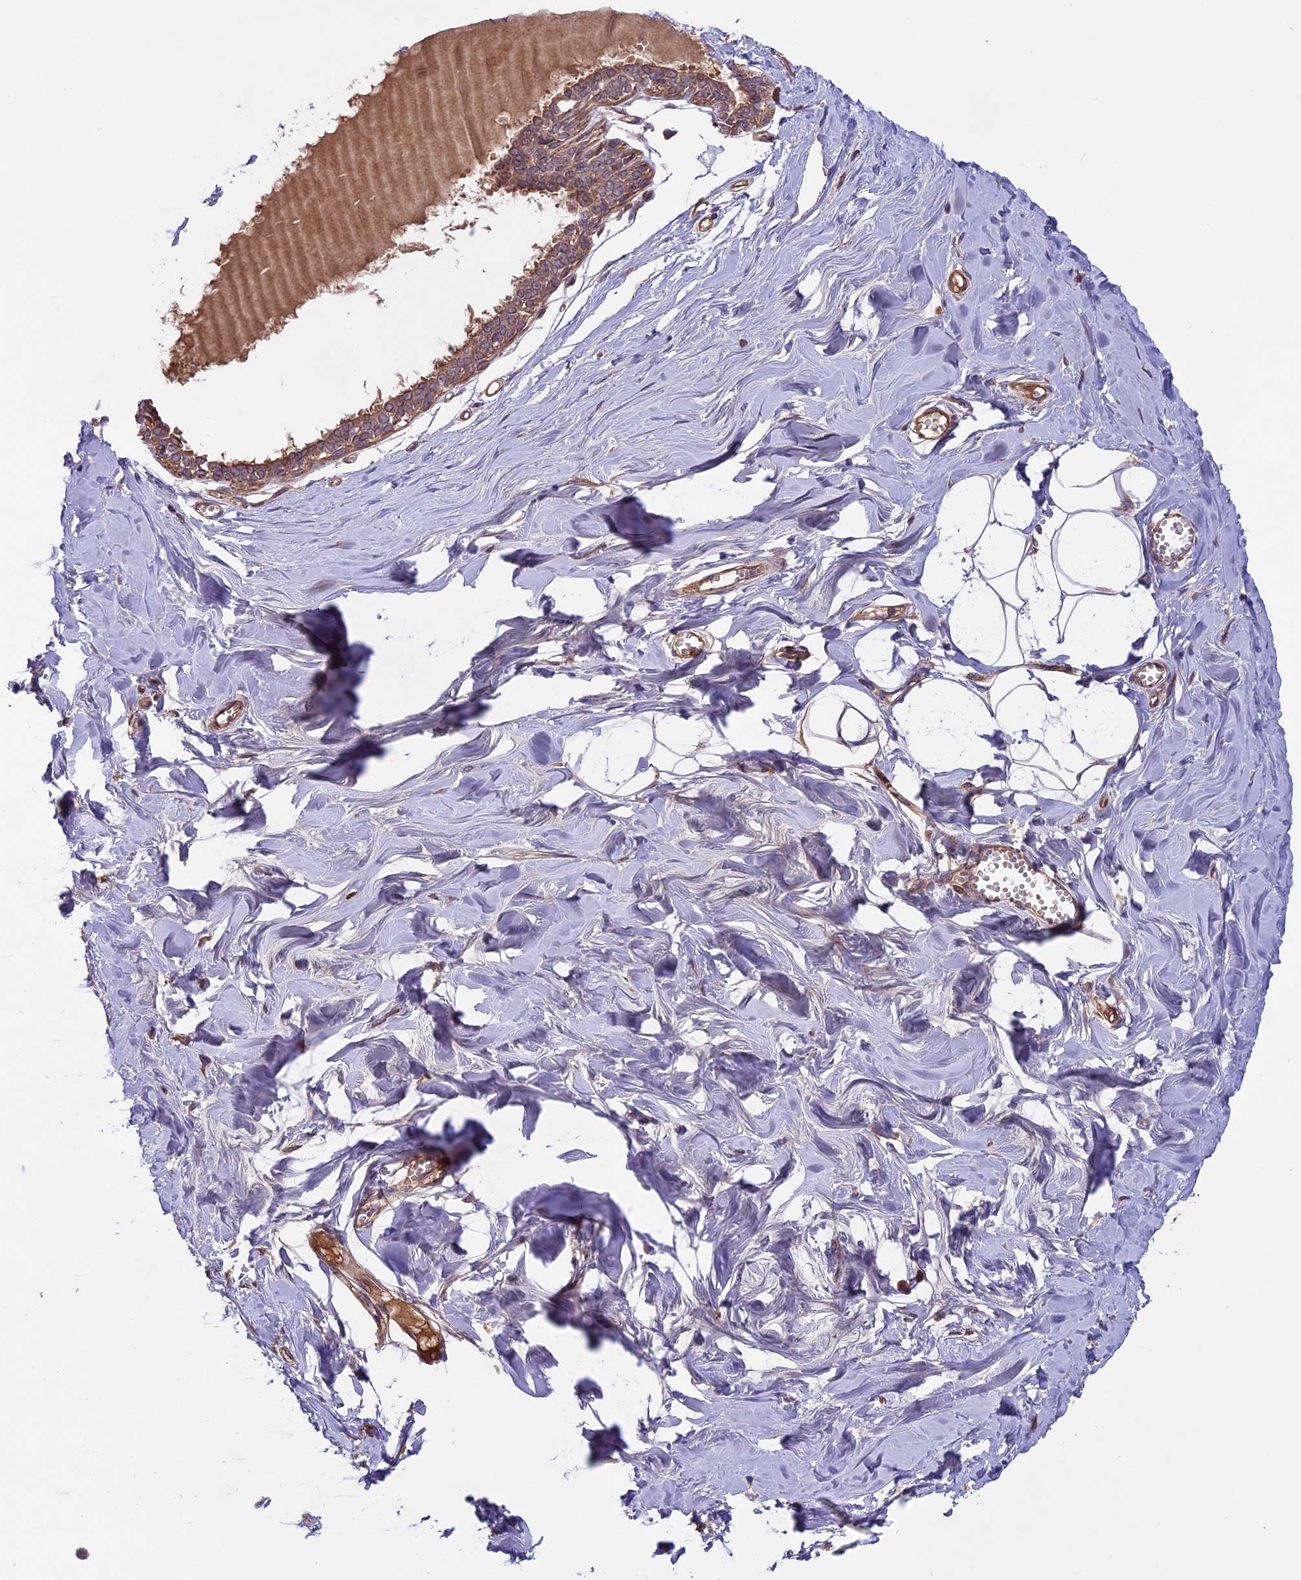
{"staining": {"intensity": "negative", "quantity": "none", "location": "none"}, "tissue": "breast", "cell_type": "Adipocytes", "image_type": "normal", "snomed": [{"axis": "morphology", "description": "Normal tissue, NOS"}, {"axis": "topography", "description": "Breast"}], "caption": "Immunohistochemistry image of benign breast stained for a protein (brown), which reveals no expression in adipocytes.", "gene": "CCDC125", "patient": {"sex": "female", "age": 27}}